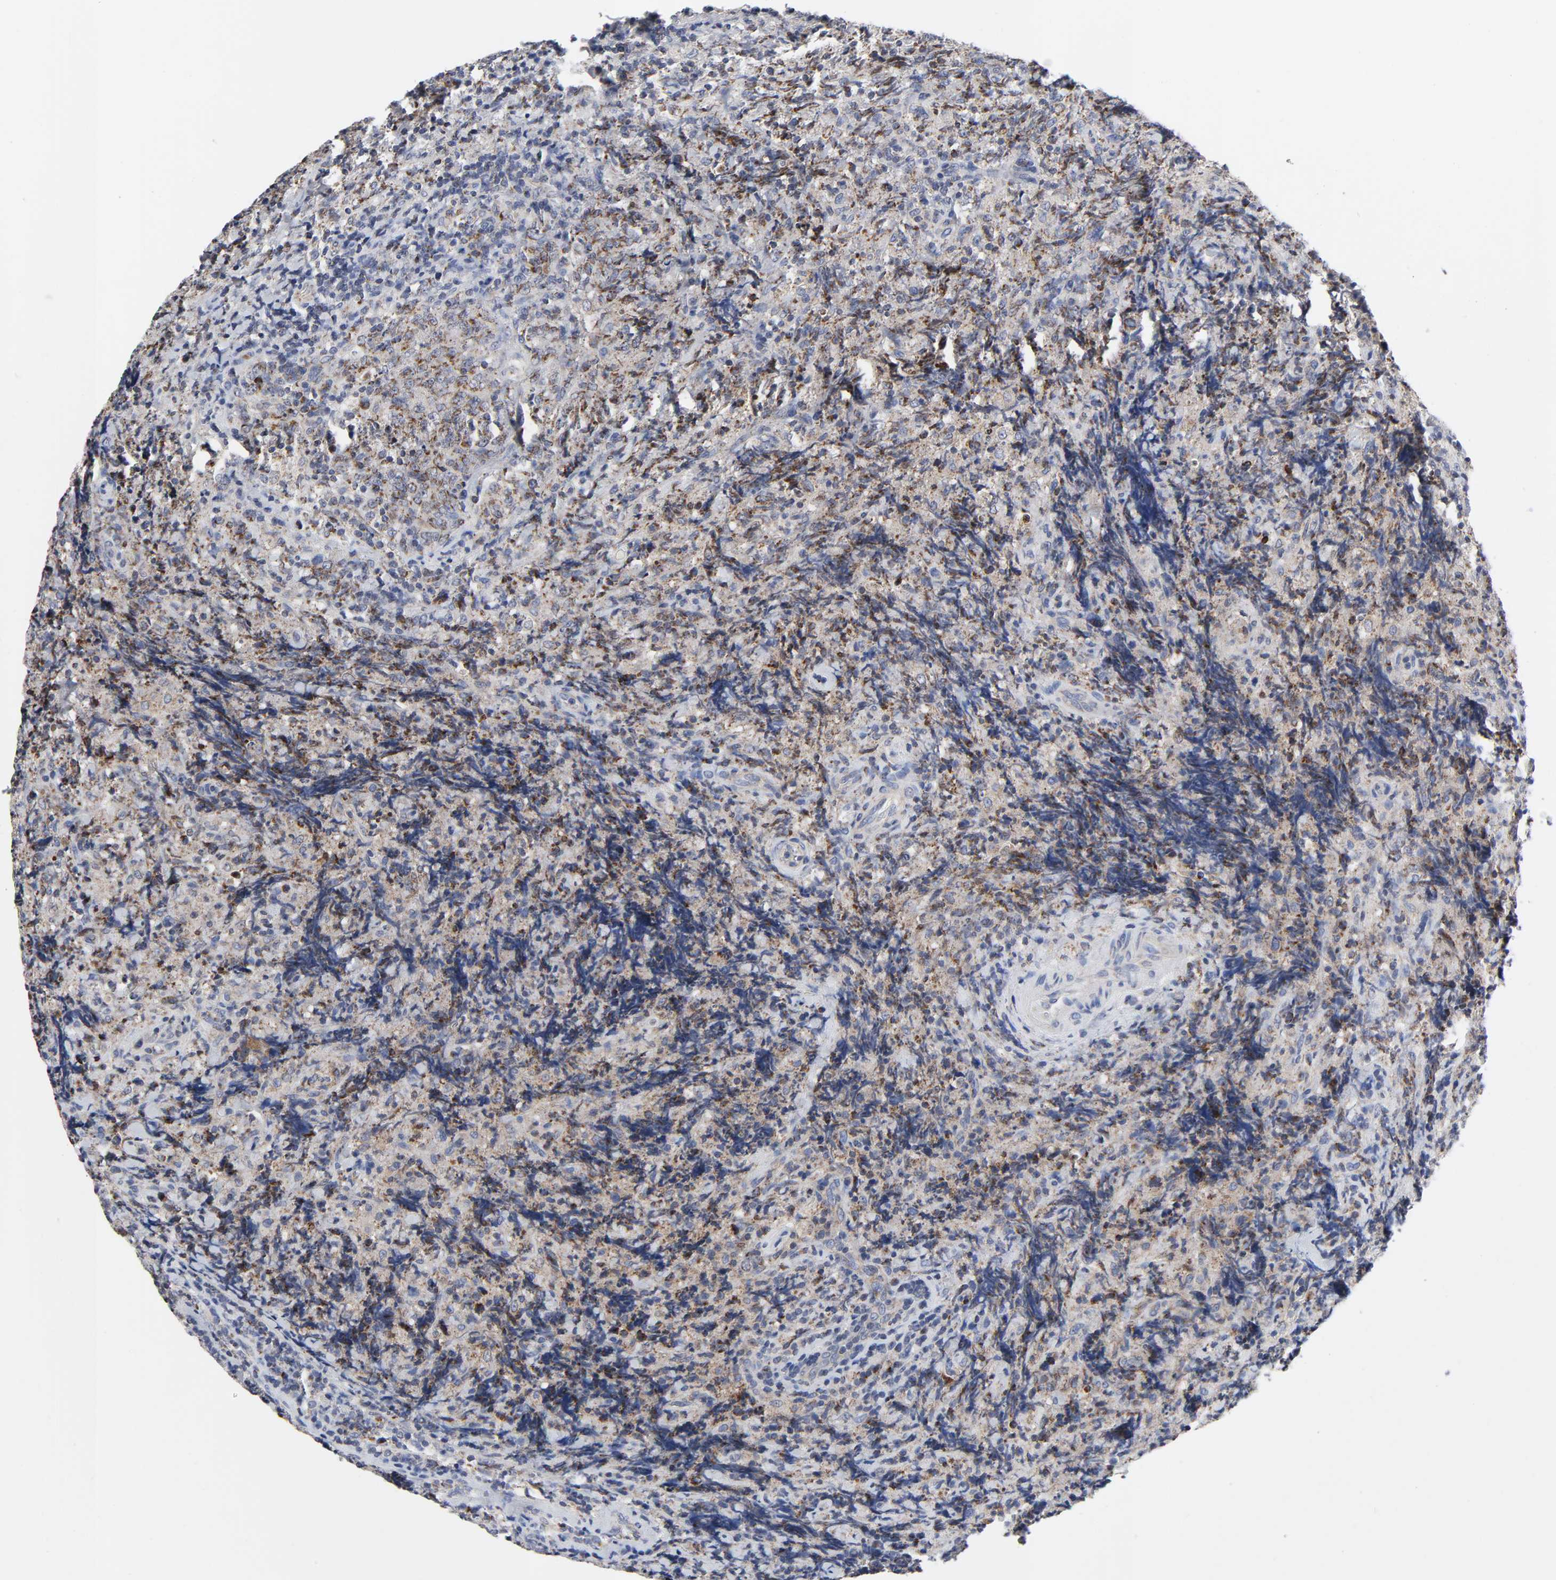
{"staining": {"intensity": "moderate", "quantity": ">75%", "location": "cytoplasmic/membranous"}, "tissue": "lymphoma", "cell_type": "Tumor cells", "image_type": "cancer", "snomed": [{"axis": "morphology", "description": "Malignant lymphoma, non-Hodgkin's type, High grade"}, {"axis": "topography", "description": "Tonsil"}], "caption": "Moderate cytoplasmic/membranous expression is identified in approximately >75% of tumor cells in malignant lymphoma, non-Hodgkin's type (high-grade).", "gene": "AOPEP", "patient": {"sex": "female", "age": 36}}